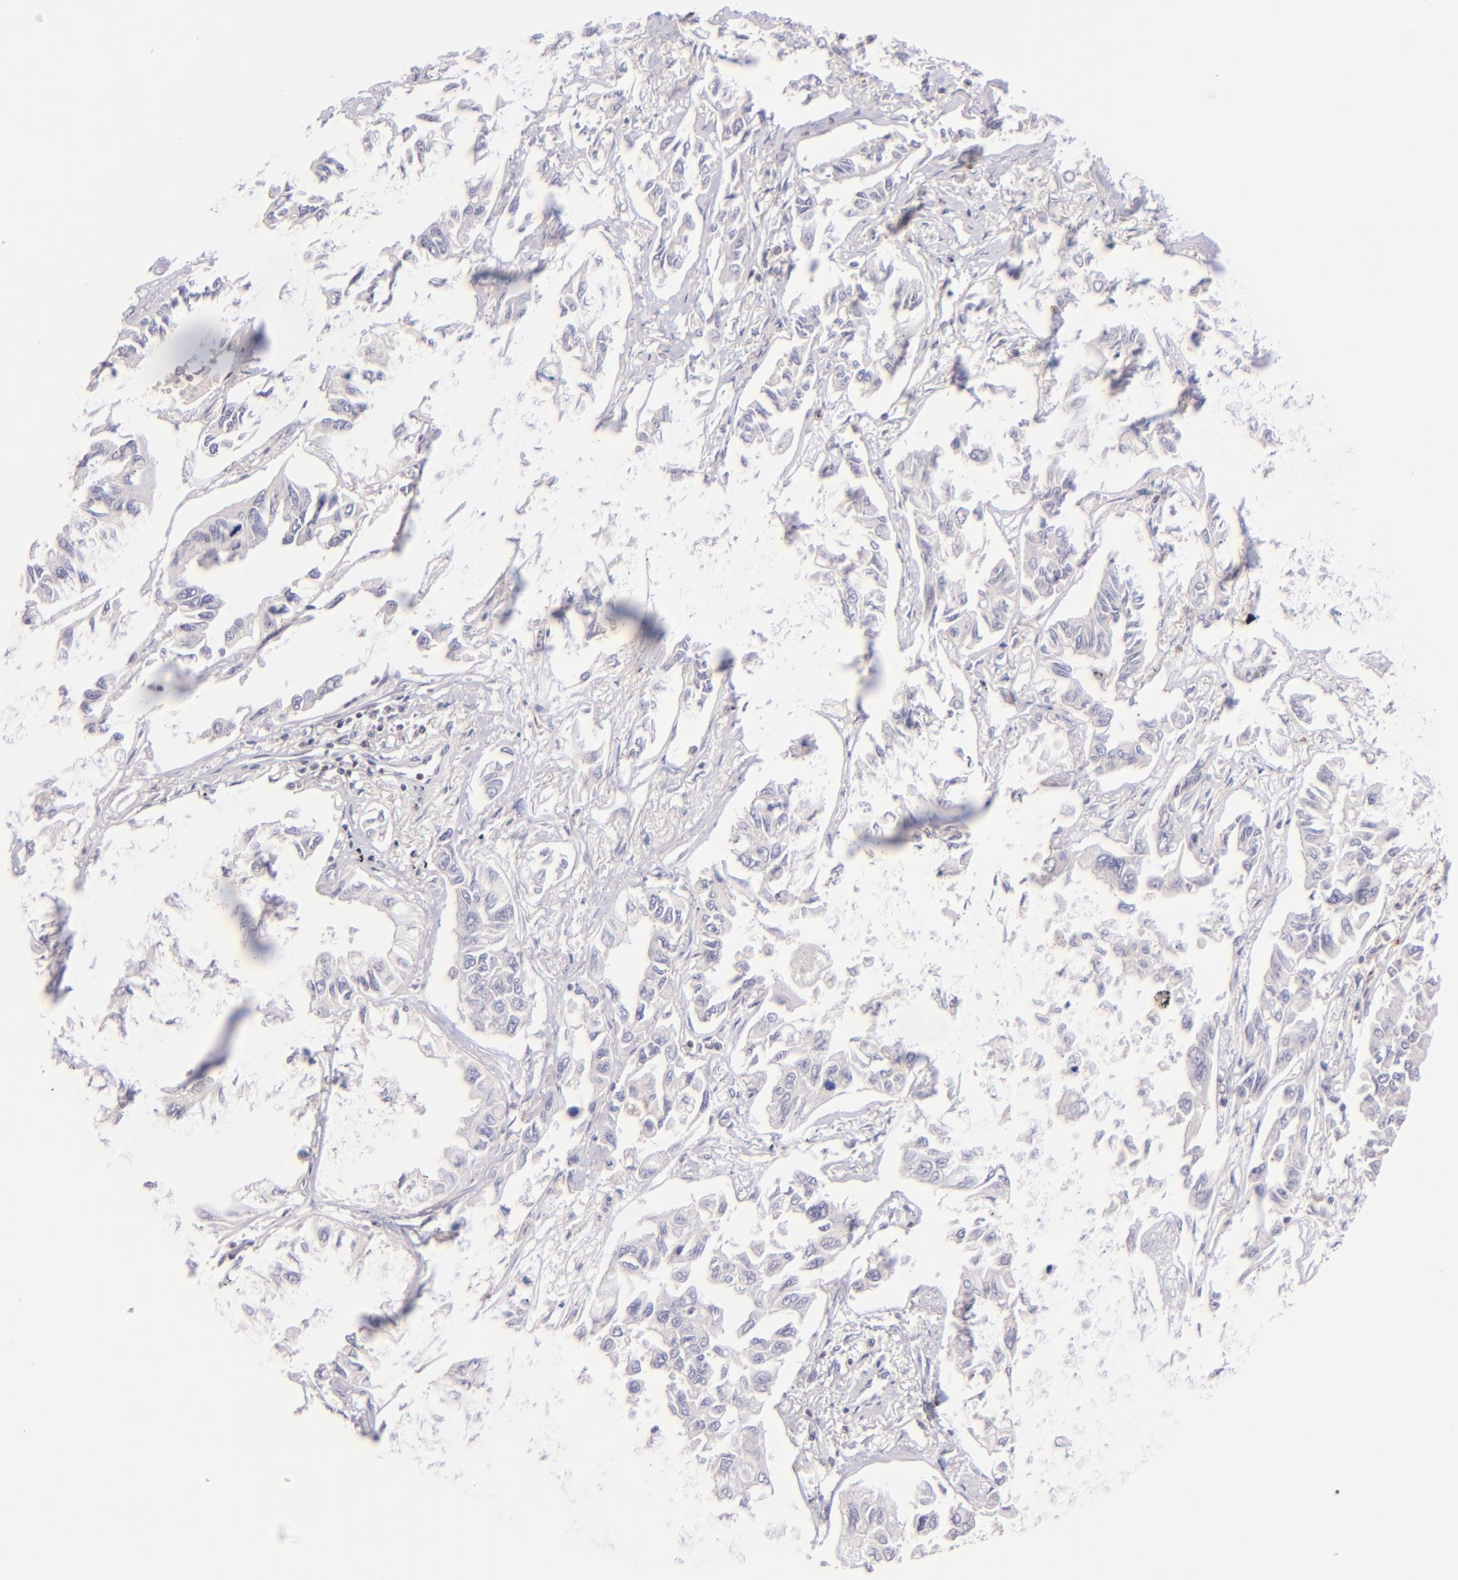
{"staining": {"intensity": "negative", "quantity": "none", "location": "none"}, "tissue": "lung cancer", "cell_type": "Tumor cells", "image_type": "cancer", "snomed": [{"axis": "morphology", "description": "Adenocarcinoma, NOS"}, {"axis": "topography", "description": "Lung"}], "caption": "Adenocarcinoma (lung) stained for a protein using immunohistochemistry exhibits no staining tumor cells.", "gene": "ZAP70", "patient": {"sex": "male", "age": 64}}